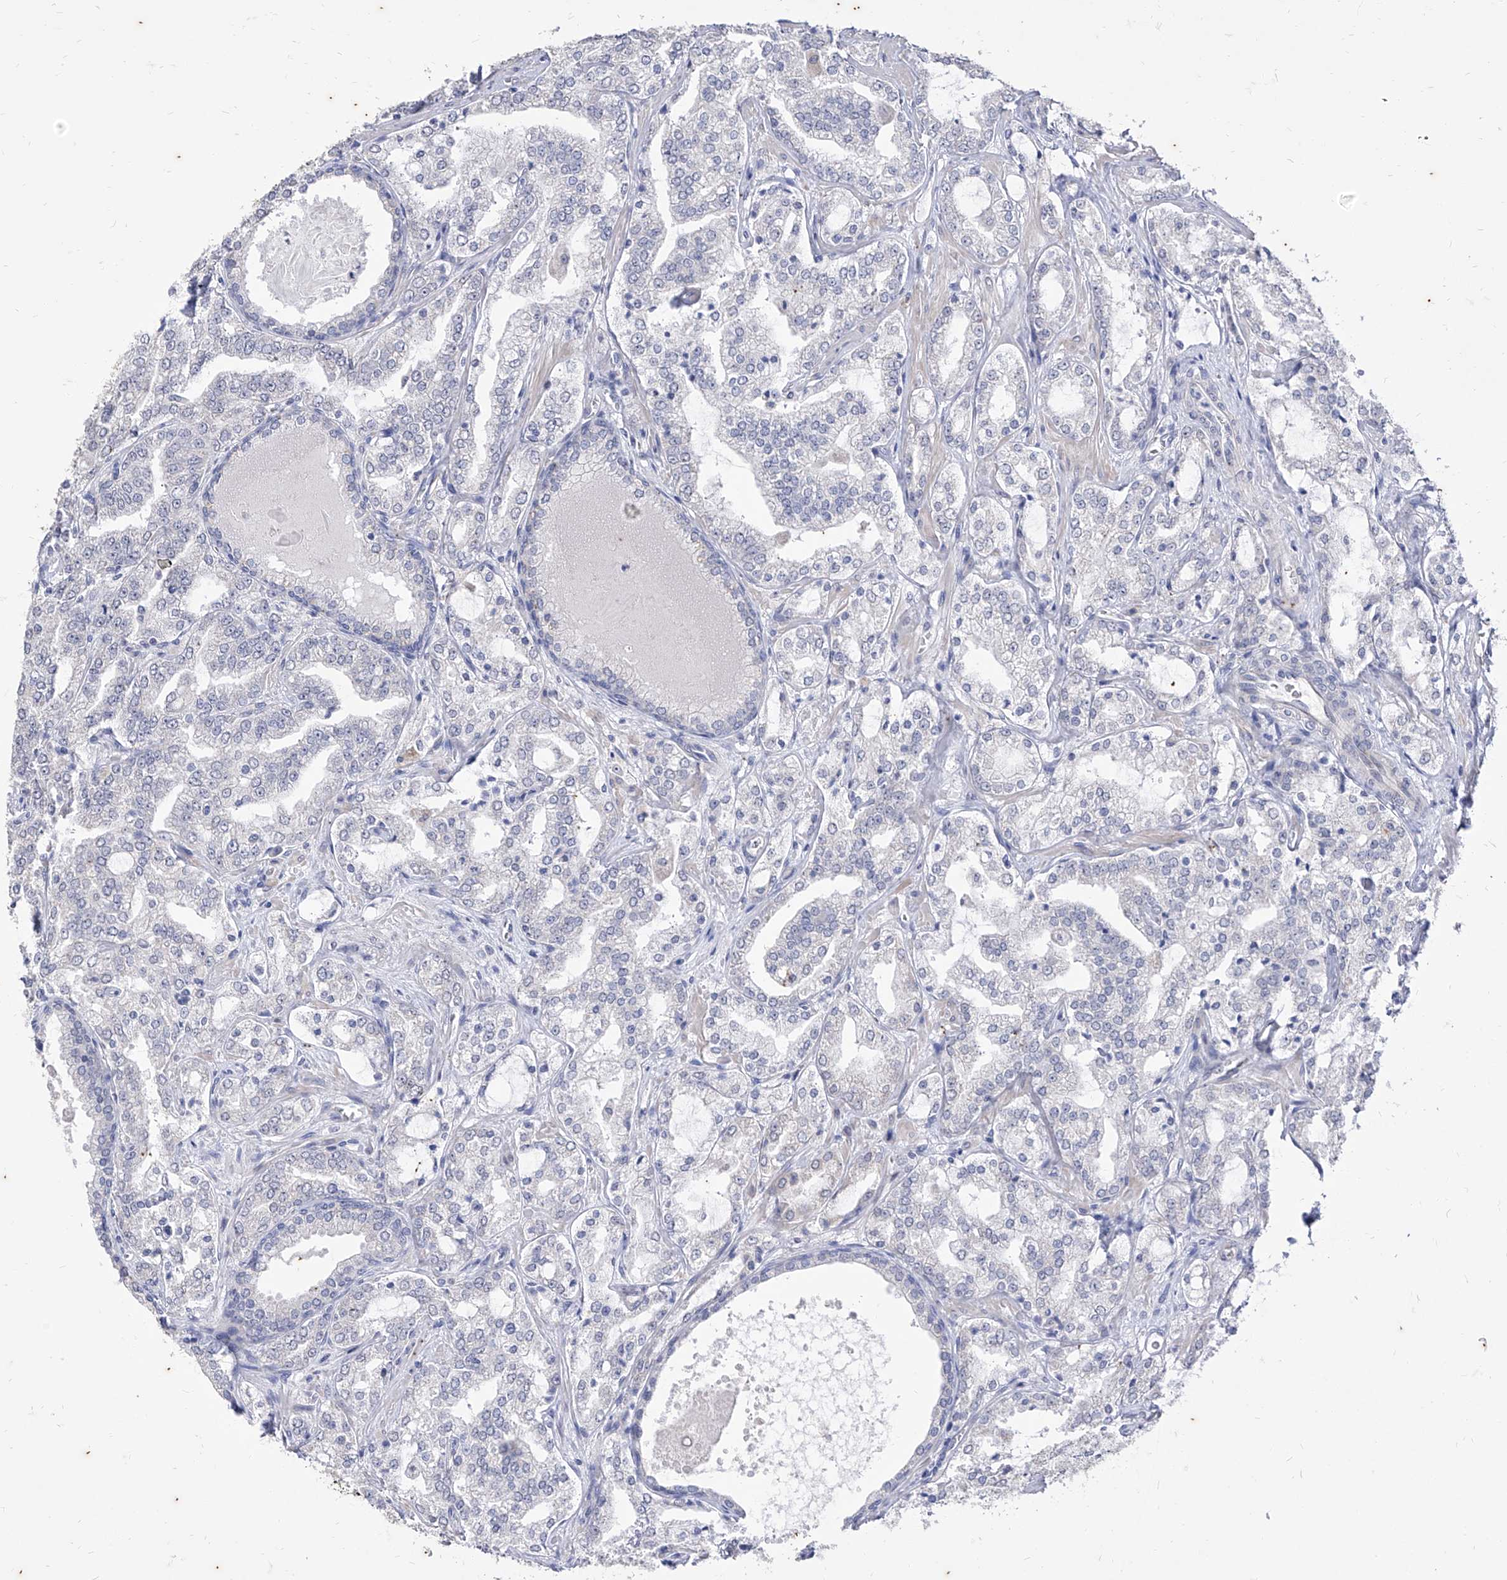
{"staining": {"intensity": "negative", "quantity": "none", "location": "none"}, "tissue": "prostate cancer", "cell_type": "Tumor cells", "image_type": "cancer", "snomed": [{"axis": "morphology", "description": "Adenocarcinoma, High grade"}, {"axis": "topography", "description": "Prostate"}], "caption": "High-grade adenocarcinoma (prostate) stained for a protein using immunohistochemistry (IHC) exhibits no expression tumor cells.", "gene": "PHF20L1", "patient": {"sex": "male", "age": 64}}